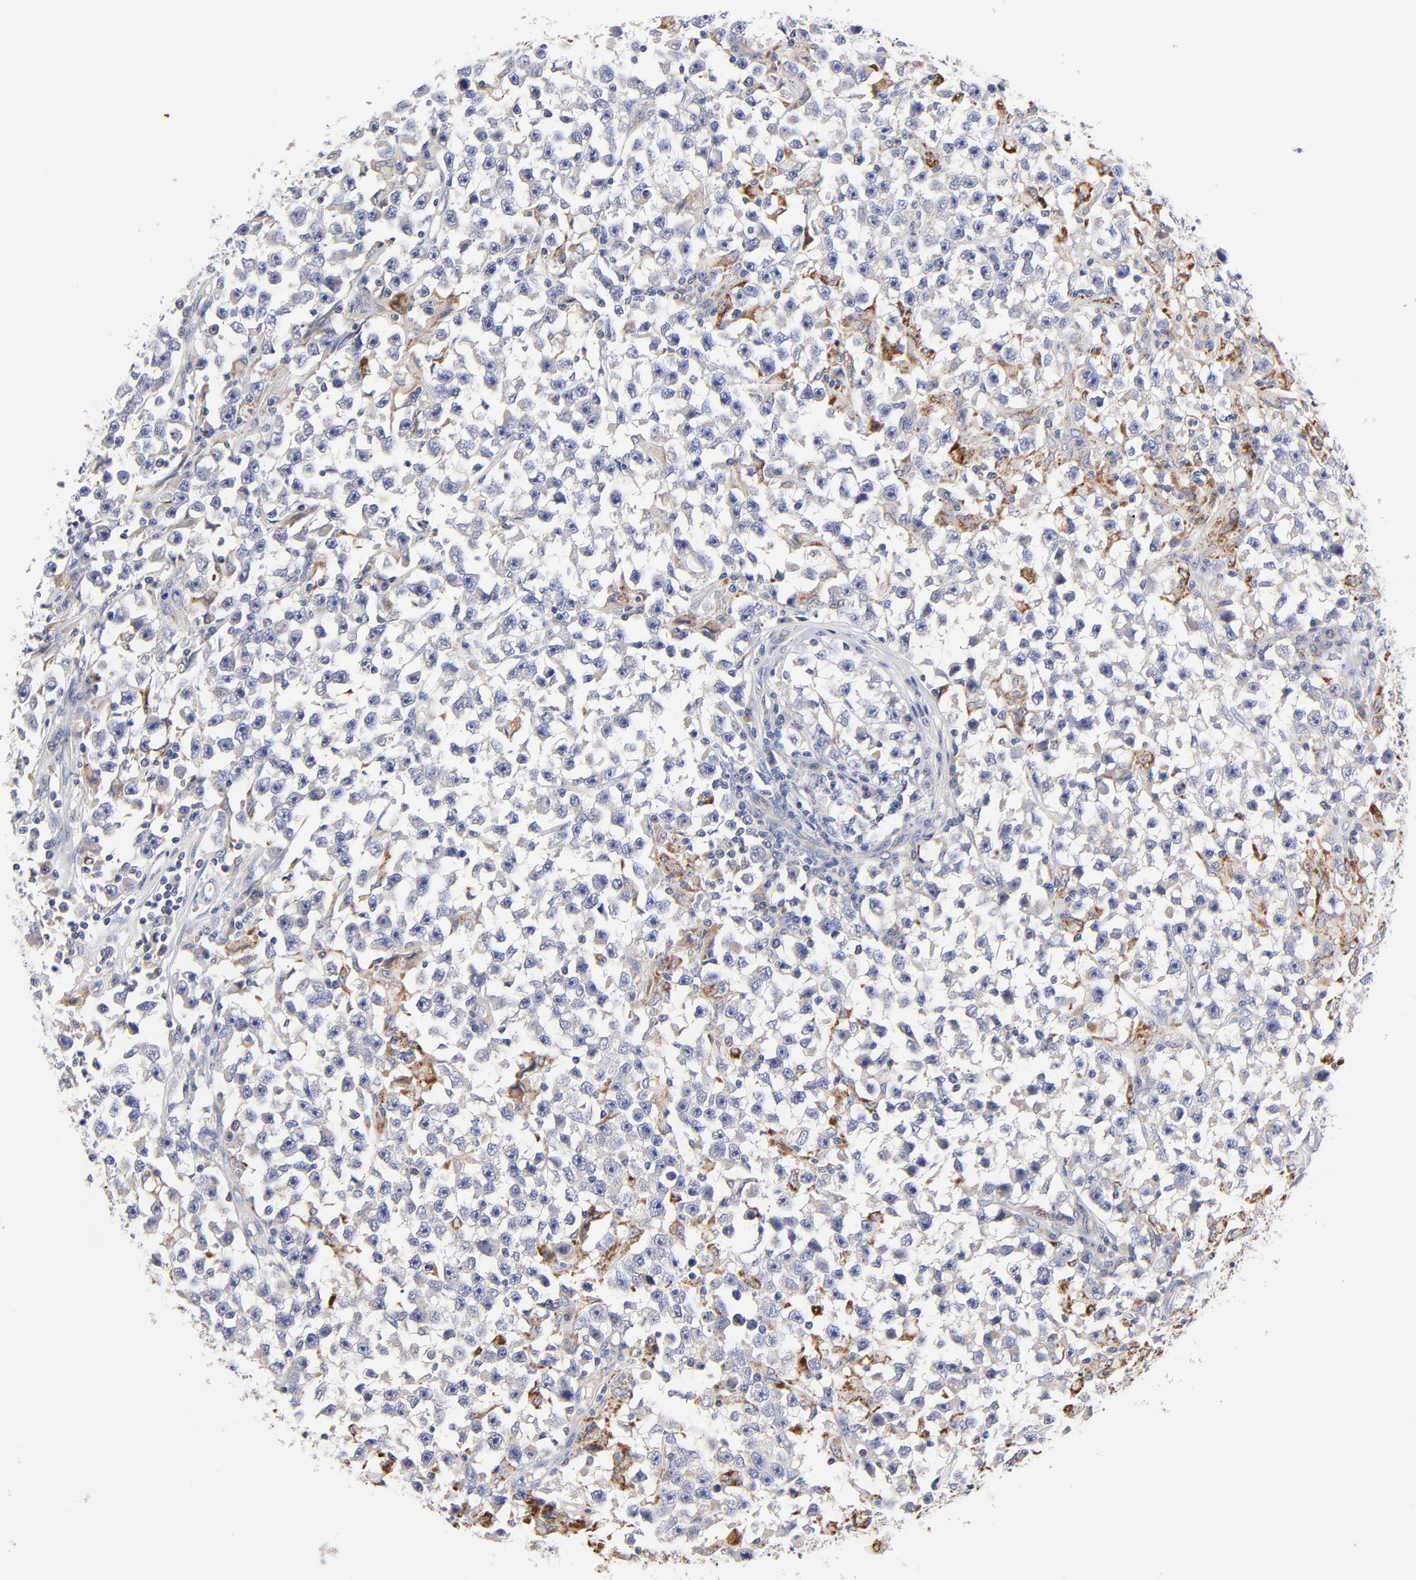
{"staining": {"intensity": "negative", "quantity": "none", "location": "none"}, "tissue": "testis cancer", "cell_type": "Tumor cells", "image_type": "cancer", "snomed": [{"axis": "morphology", "description": "Seminoma, NOS"}, {"axis": "topography", "description": "Testis"}], "caption": "Immunohistochemical staining of testis cancer (seminoma) demonstrates no significant staining in tumor cells.", "gene": "FBXO10", "patient": {"sex": "male", "age": 33}}